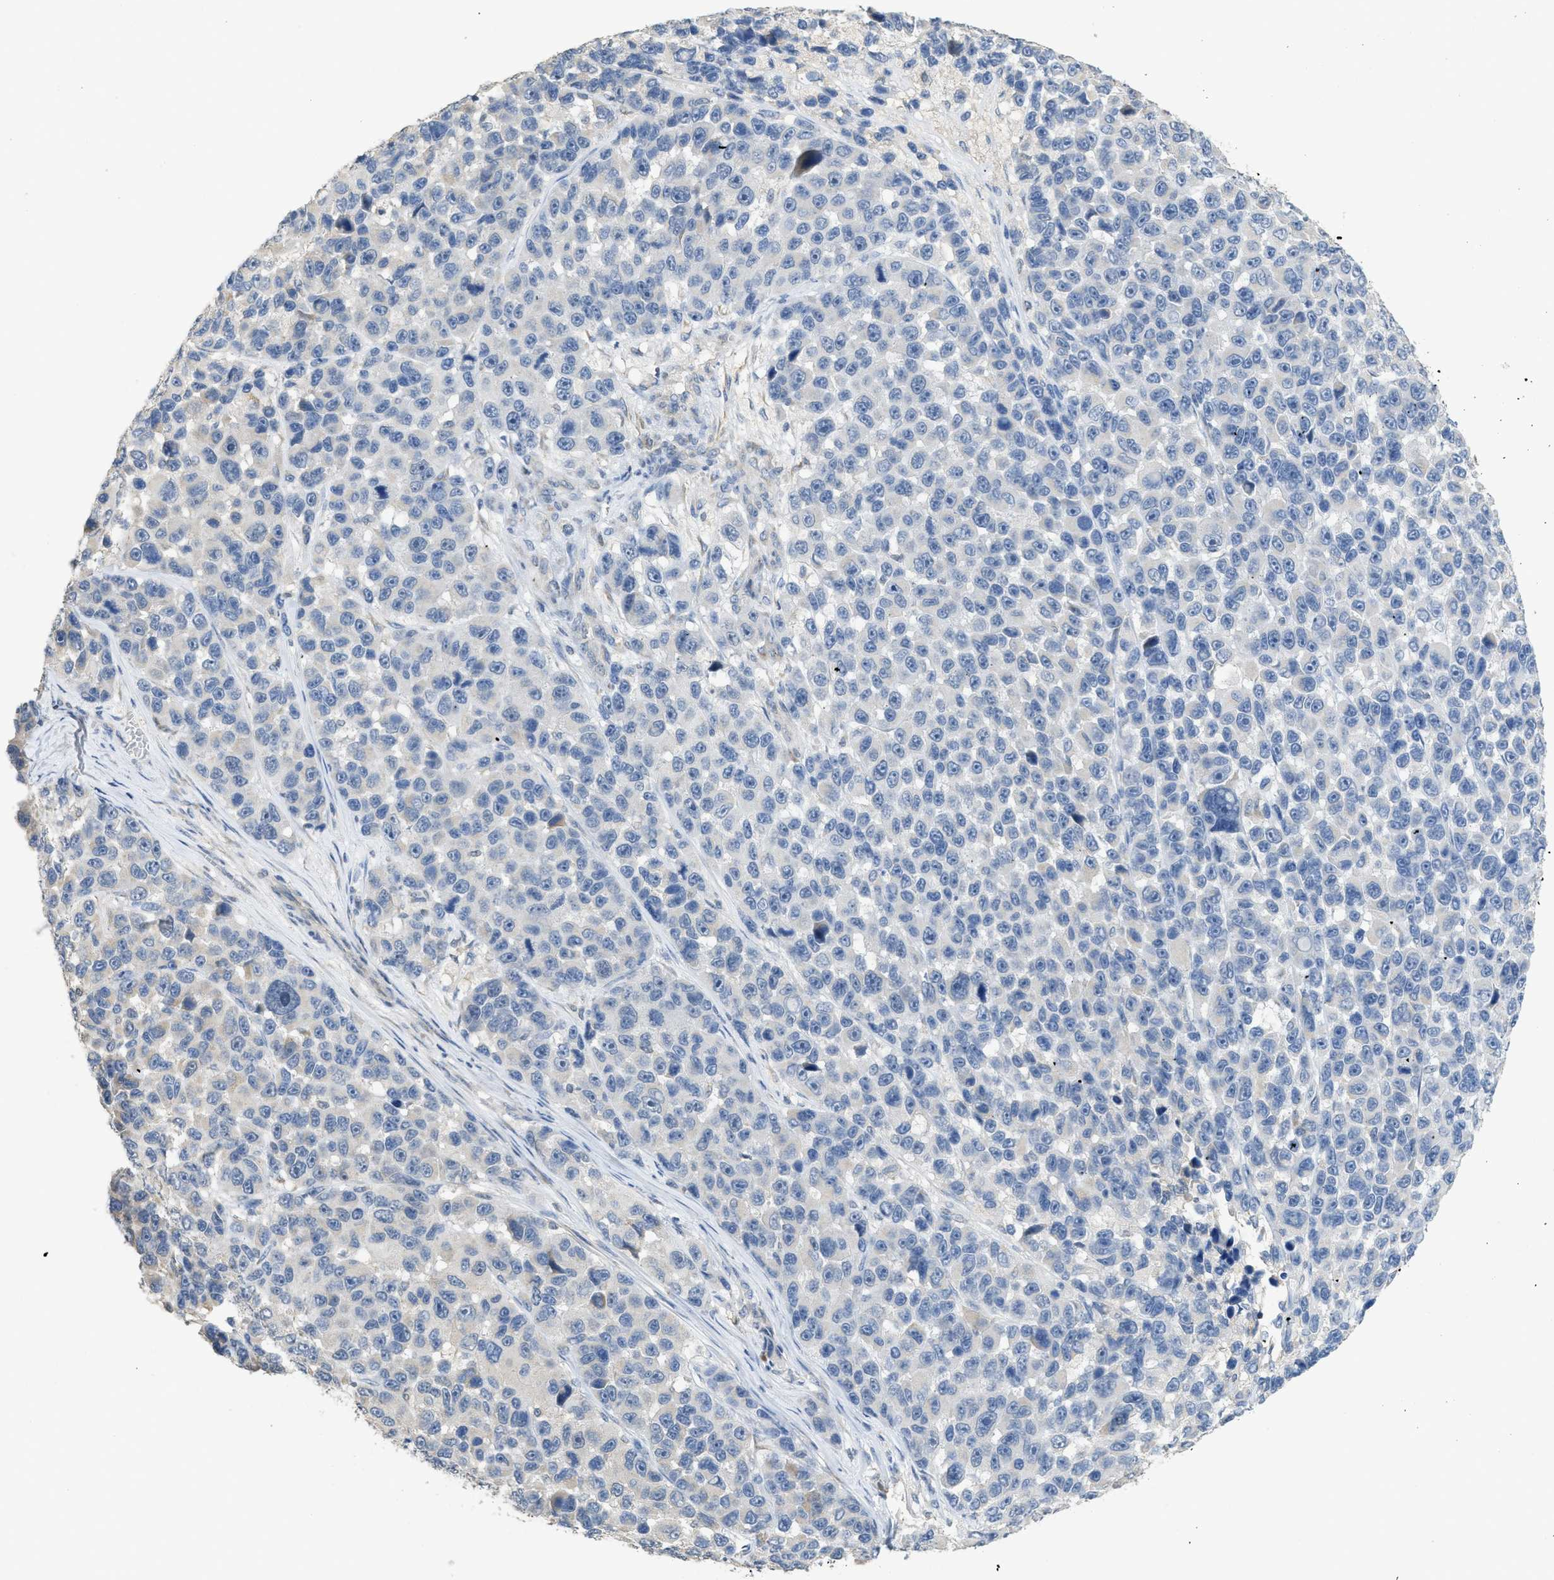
{"staining": {"intensity": "negative", "quantity": "none", "location": "none"}, "tissue": "melanoma", "cell_type": "Tumor cells", "image_type": "cancer", "snomed": [{"axis": "morphology", "description": "Malignant melanoma, NOS"}, {"axis": "topography", "description": "Skin"}], "caption": "An IHC micrograph of malignant melanoma is shown. There is no staining in tumor cells of malignant melanoma. The staining is performed using DAB (3,3'-diaminobenzidine) brown chromogen with nuclei counter-stained in using hematoxylin.", "gene": "SFXN2", "patient": {"sex": "male", "age": 53}}